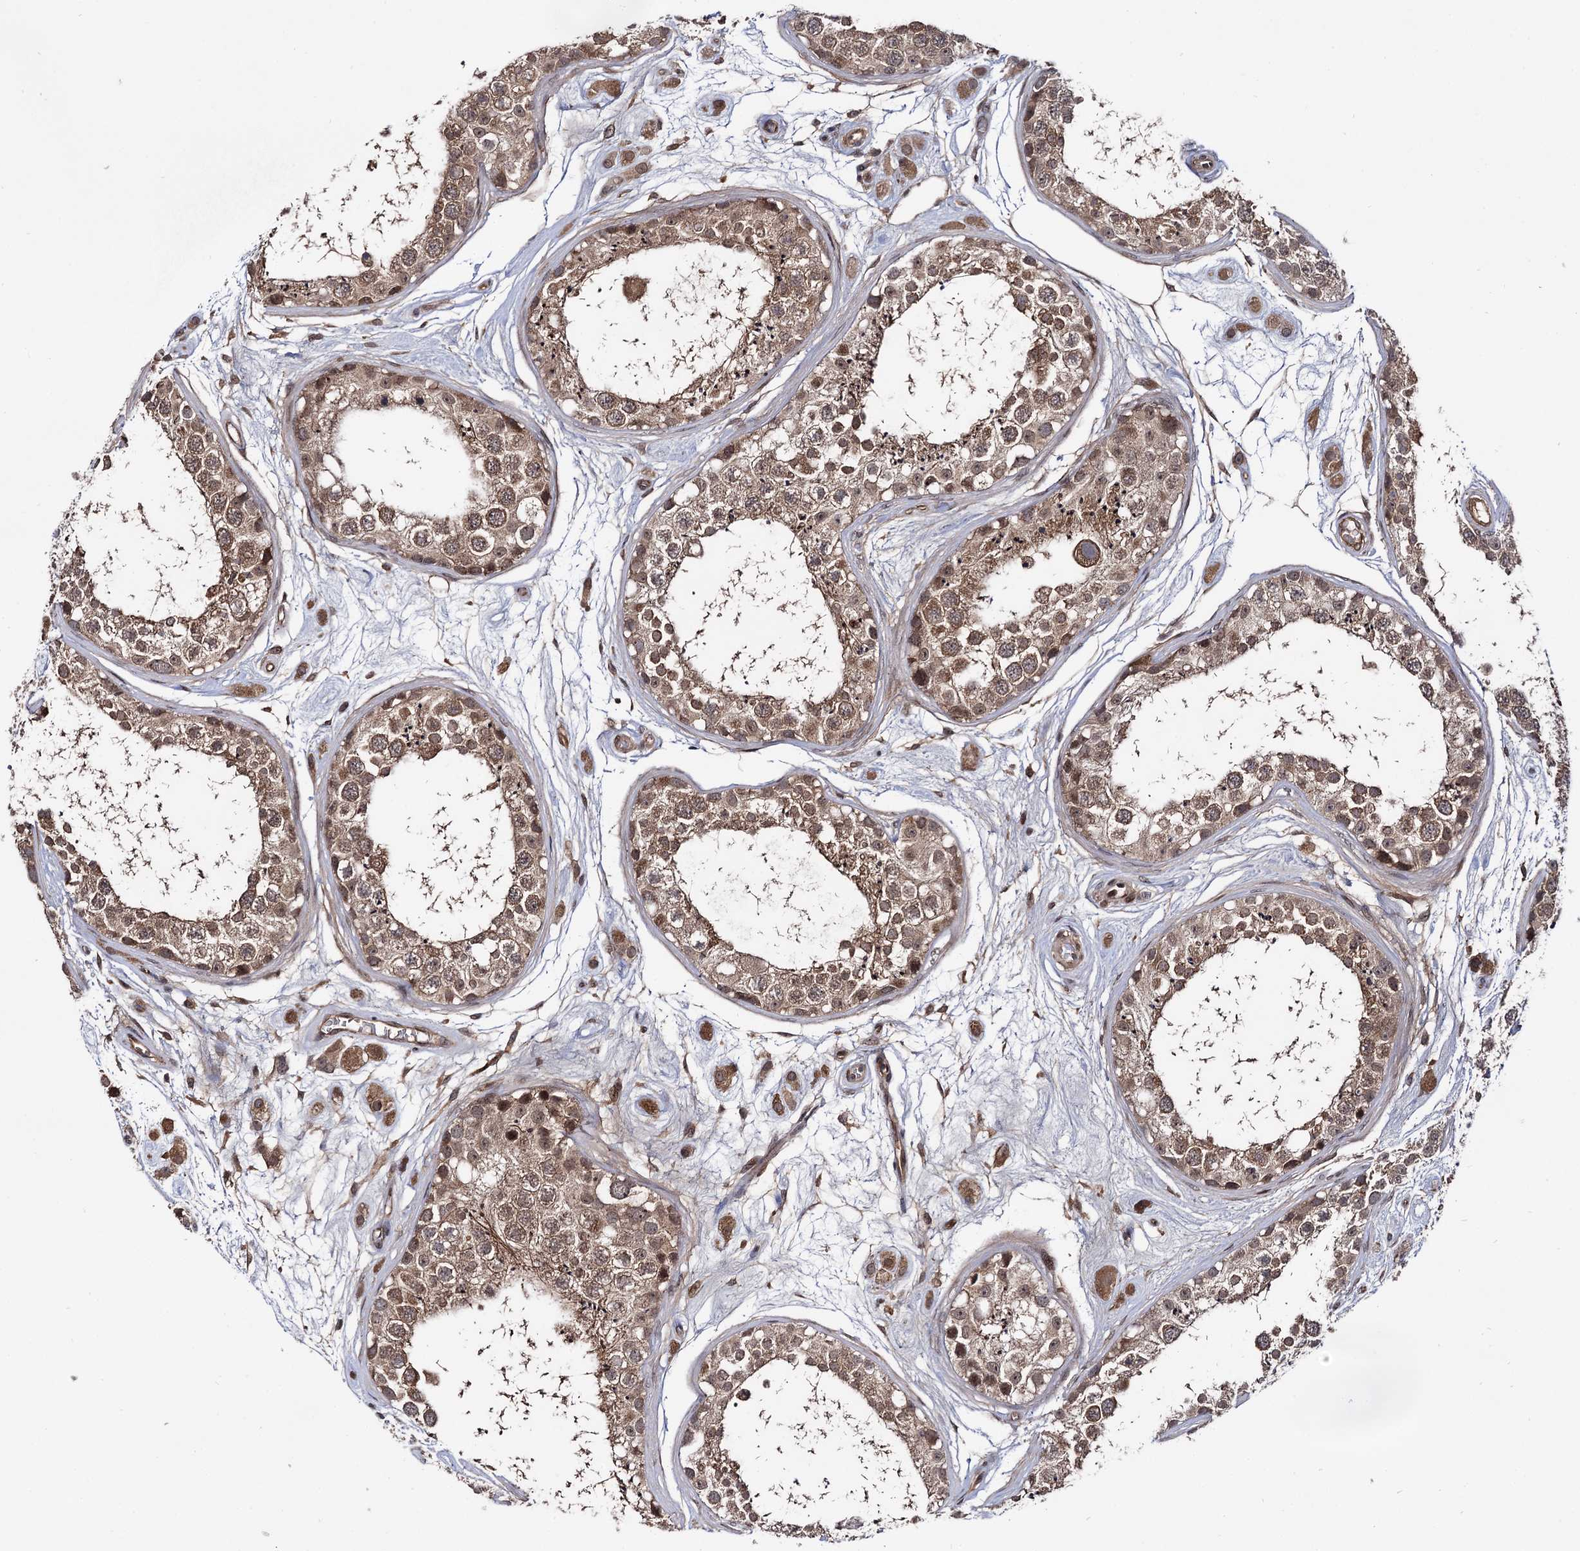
{"staining": {"intensity": "moderate", "quantity": ">75%", "location": "cytoplasmic/membranous,nuclear"}, "tissue": "testis", "cell_type": "Cells in seminiferous ducts", "image_type": "normal", "snomed": [{"axis": "morphology", "description": "Normal tissue, NOS"}, {"axis": "topography", "description": "Testis"}], "caption": "Immunohistochemistry (DAB (3,3'-diaminobenzidine)) staining of unremarkable human testis reveals moderate cytoplasmic/membranous,nuclear protein positivity in about >75% of cells in seminiferous ducts.", "gene": "MICAL2", "patient": {"sex": "male", "age": 25}}